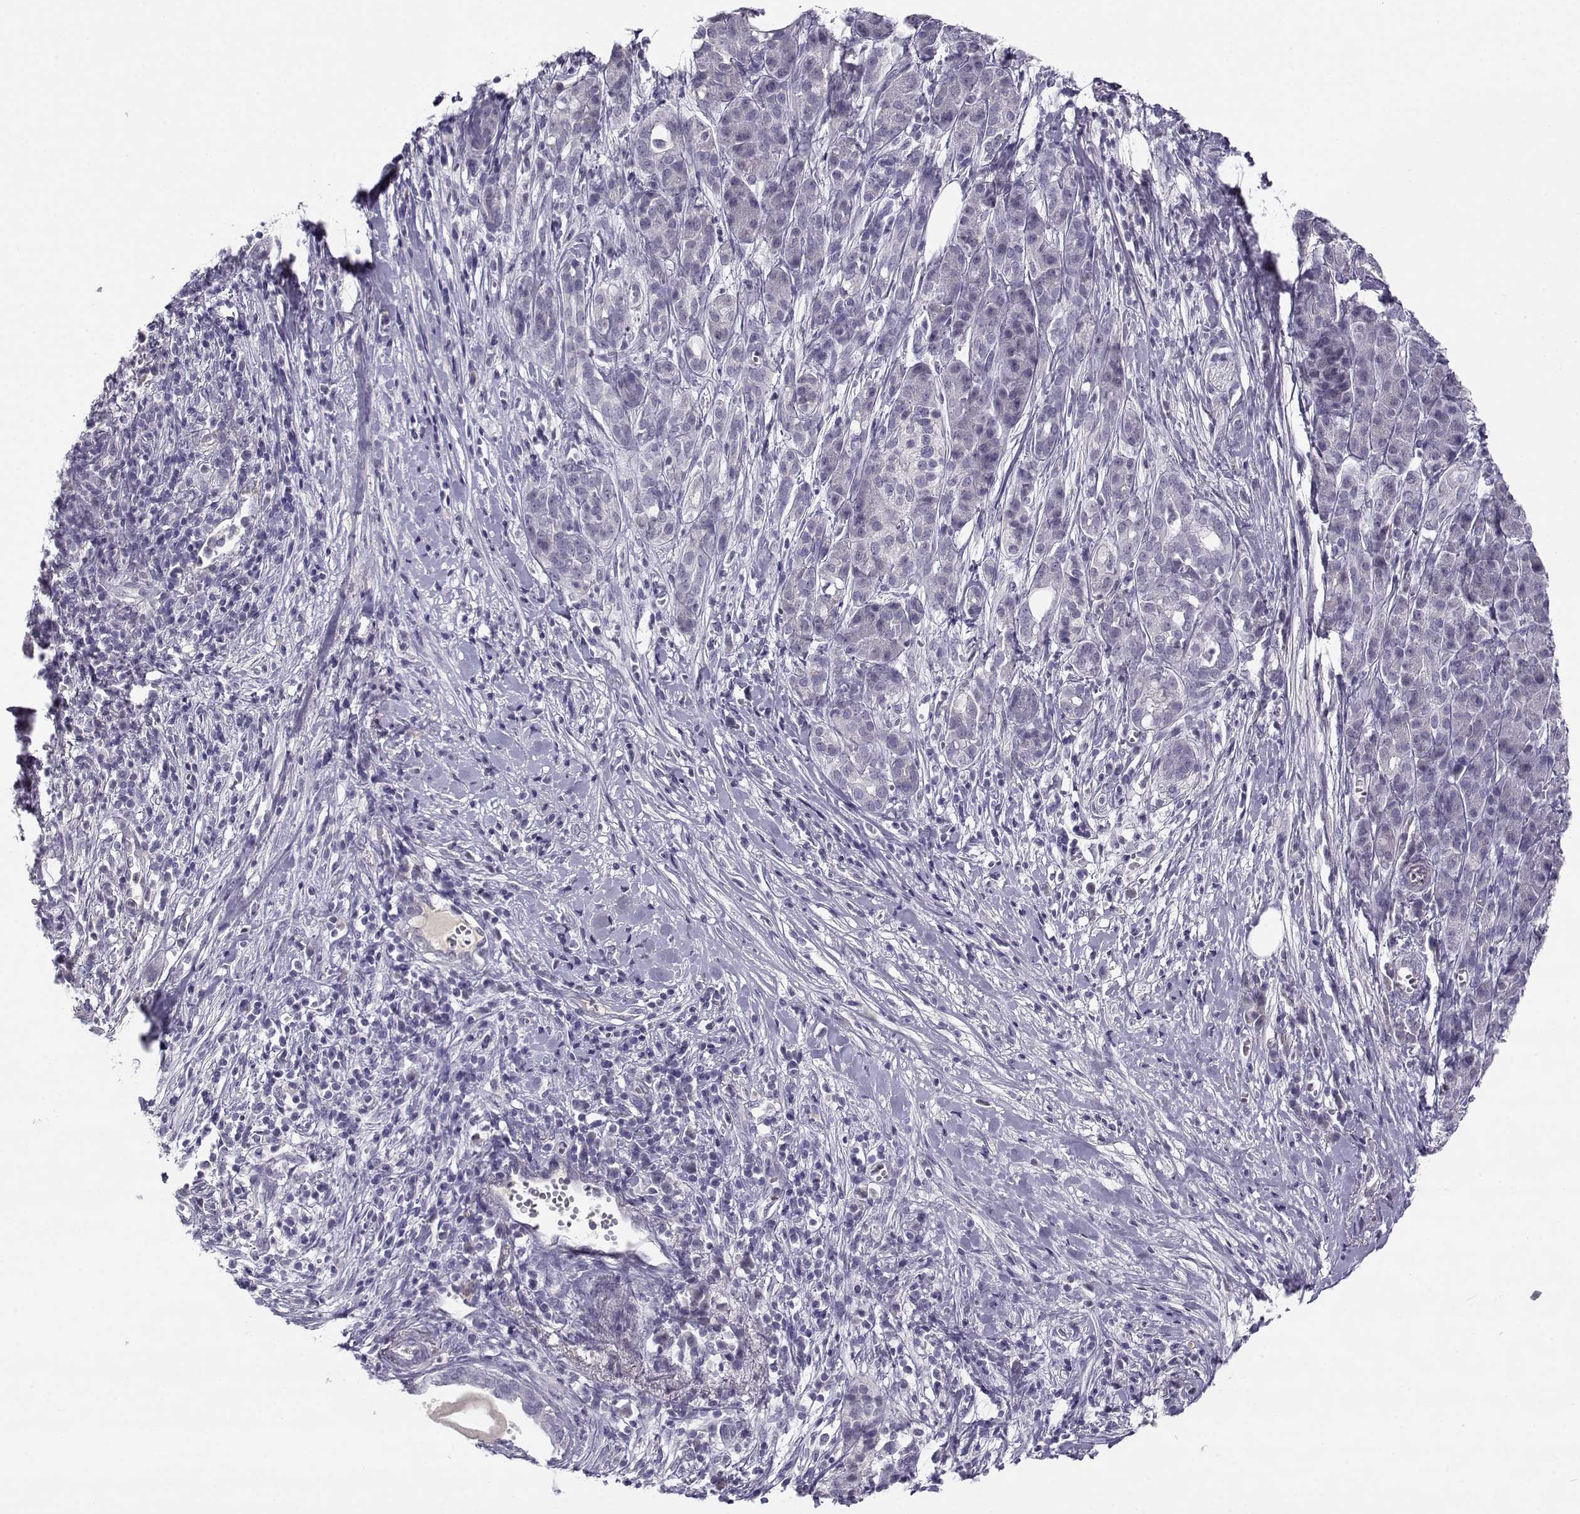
{"staining": {"intensity": "negative", "quantity": "none", "location": "none"}, "tissue": "pancreatic cancer", "cell_type": "Tumor cells", "image_type": "cancer", "snomed": [{"axis": "morphology", "description": "Adenocarcinoma, NOS"}, {"axis": "topography", "description": "Pancreas"}], "caption": "Micrograph shows no protein positivity in tumor cells of pancreatic adenocarcinoma tissue. Nuclei are stained in blue.", "gene": "CFAP77", "patient": {"sex": "male", "age": 61}}